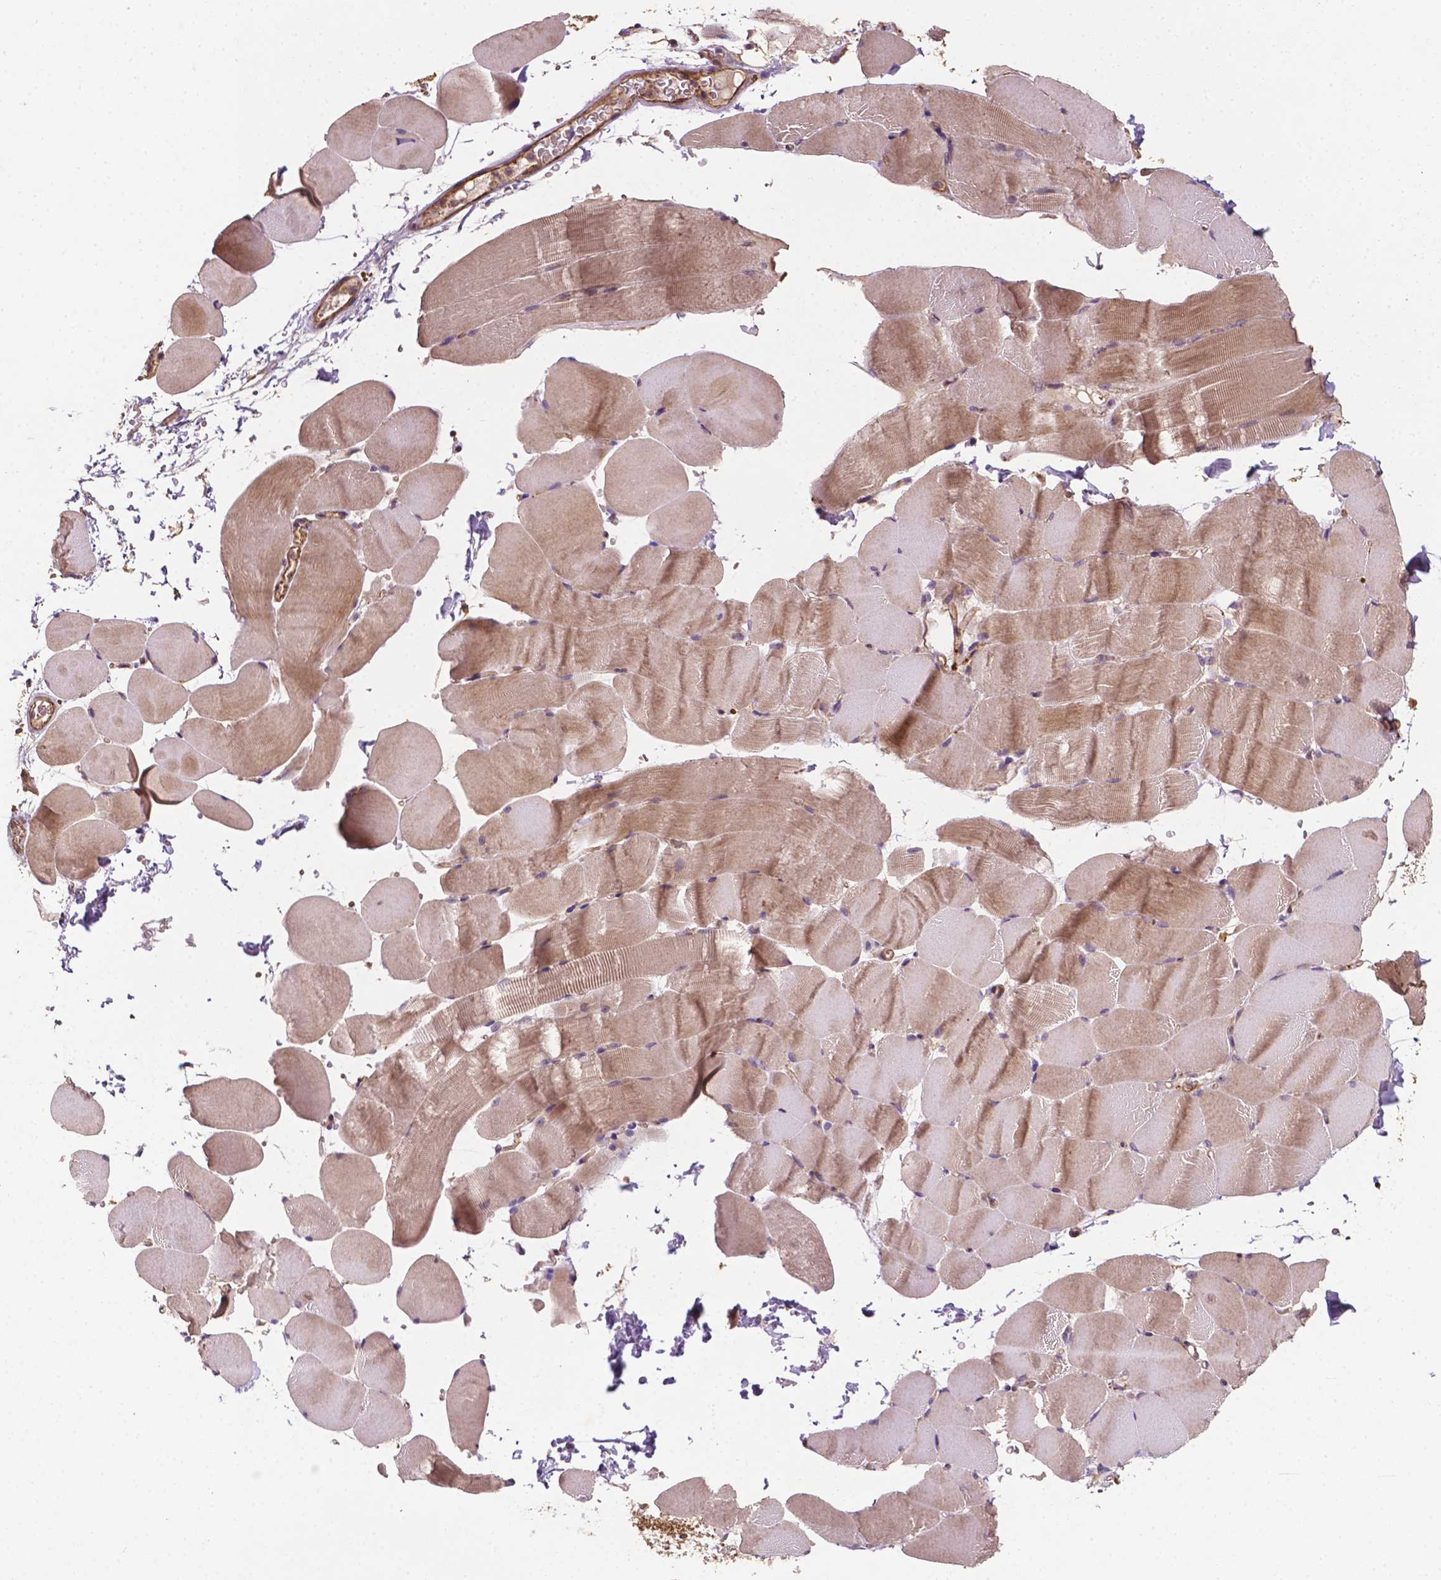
{"staining": {"intensity": "weak", "quantity": "<25%", "location": "cytoplasmic/membranous"}, "tissue": "skeletal muscle", "cell_type": "Myocytes", "image_type": "normal", "snomed": [{"axis": "morphology", "description": "Normal tissue, NOS"}, {"axis": "topography", "description": "Skeletal muscle"}], "caption": "DAB immunohistochemical staining of normal human skeletal muscle exhibits no significant staining in myocytes.", "gene": "ZMYND19", "patient": {"sex": "female", "age": 37}}